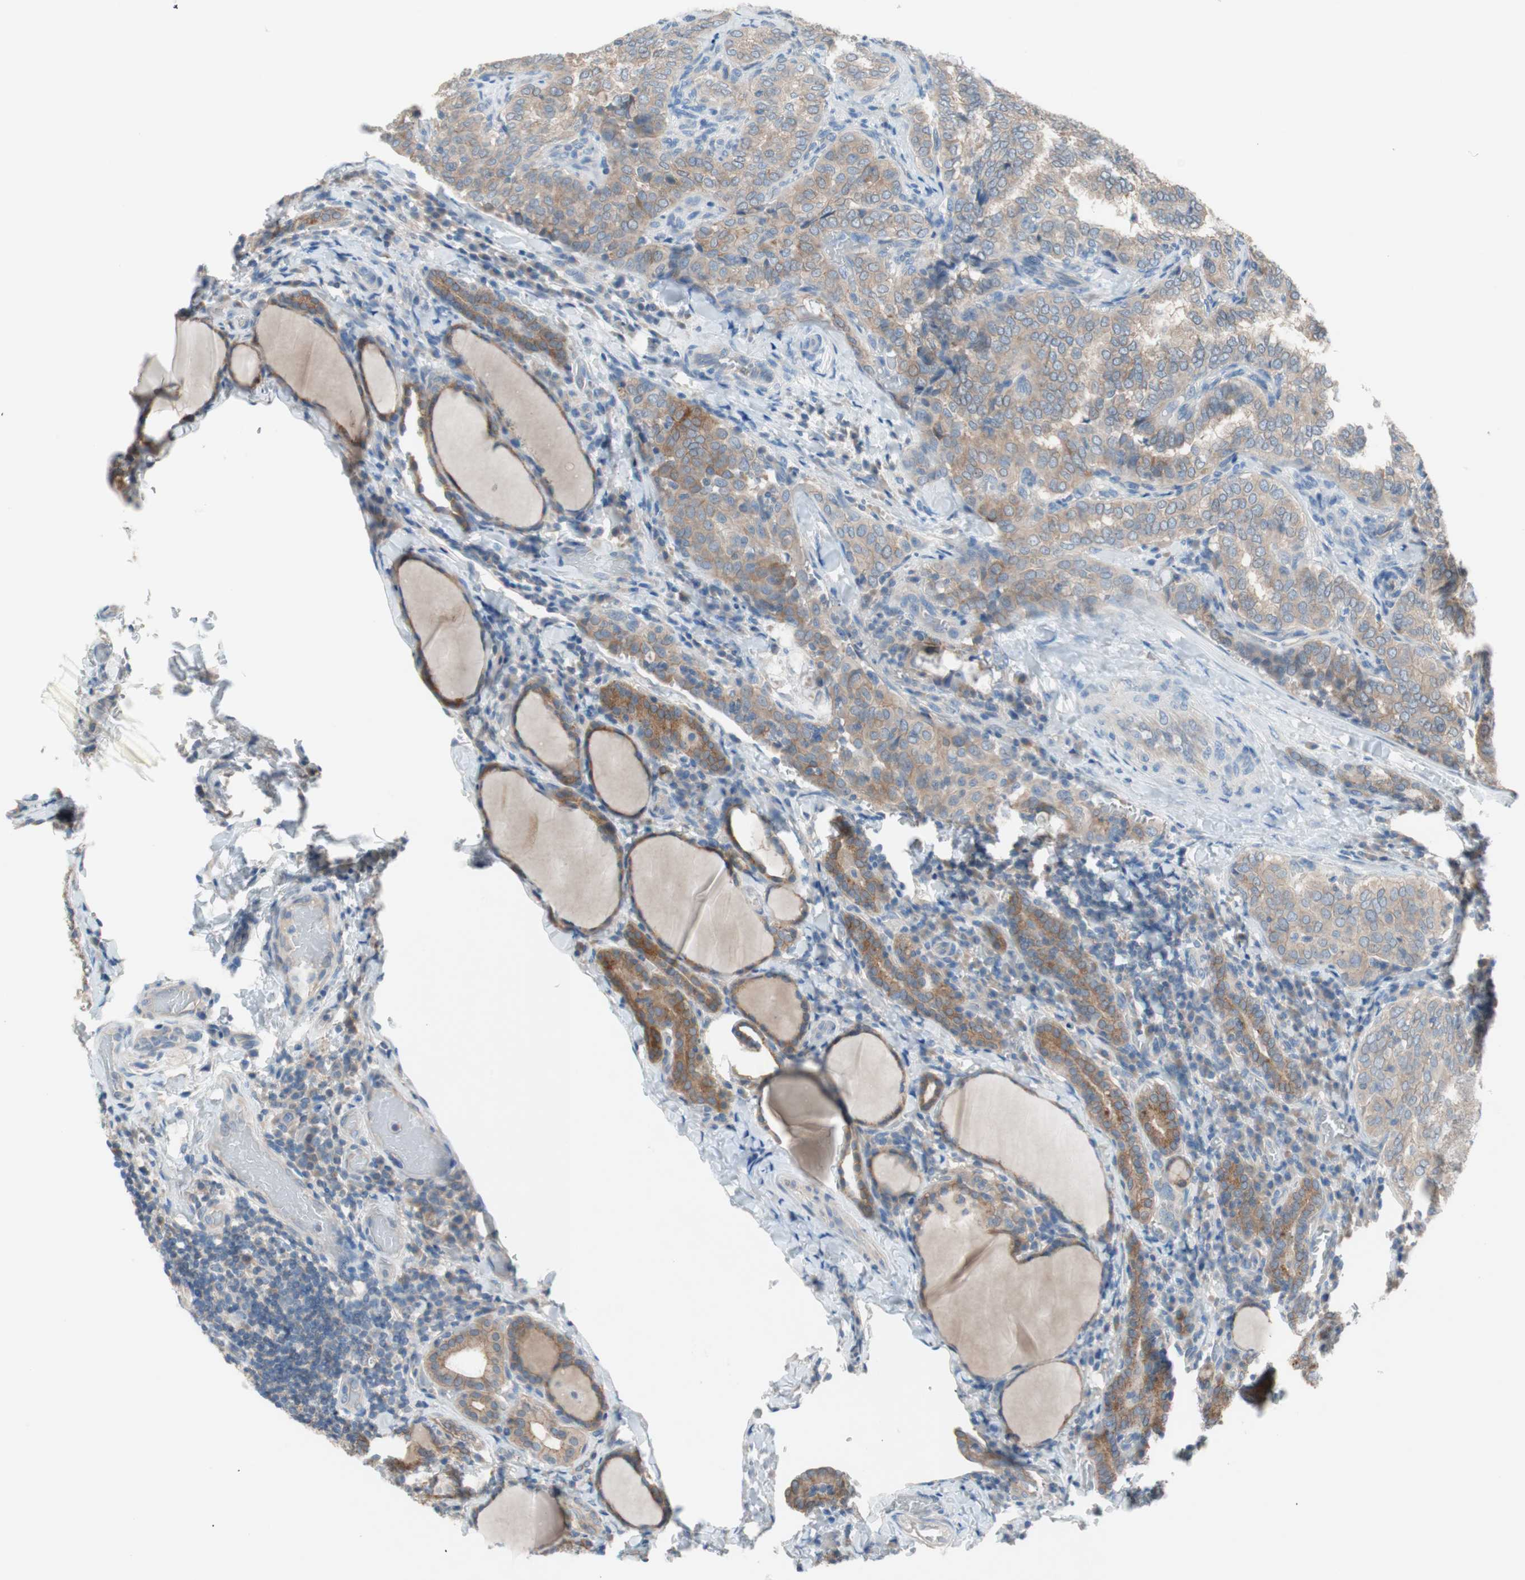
{"staining": {"intensity": "weak", "quantity": "25%-75%", "location": "cytoplasmic/membranous"}, "tissue": "thyroid cancer", "cell_type": "Tumor cells", "image_type": "cancer", "snomed": [{"axis": "morphology", "description": "Normal tissue, NOS"}, {"axis": "morphology", "description": "Papillary adenocarcinoma, NOS"}, {"axis": "topography", "description": "Thyroid gland"}], "caption": "Thyroid cancer (papillary adenocarcinoma) tissue shows weak cytoplasmic/membranous positivity in about 25%-75% of tumor cells, visualized by immunohistochemistry. Immunohistochemistry stains the protein in brown and the nuclei are stained blue.", "gene": "GLUL", "patient": {"sex": "female", "age": 30}}